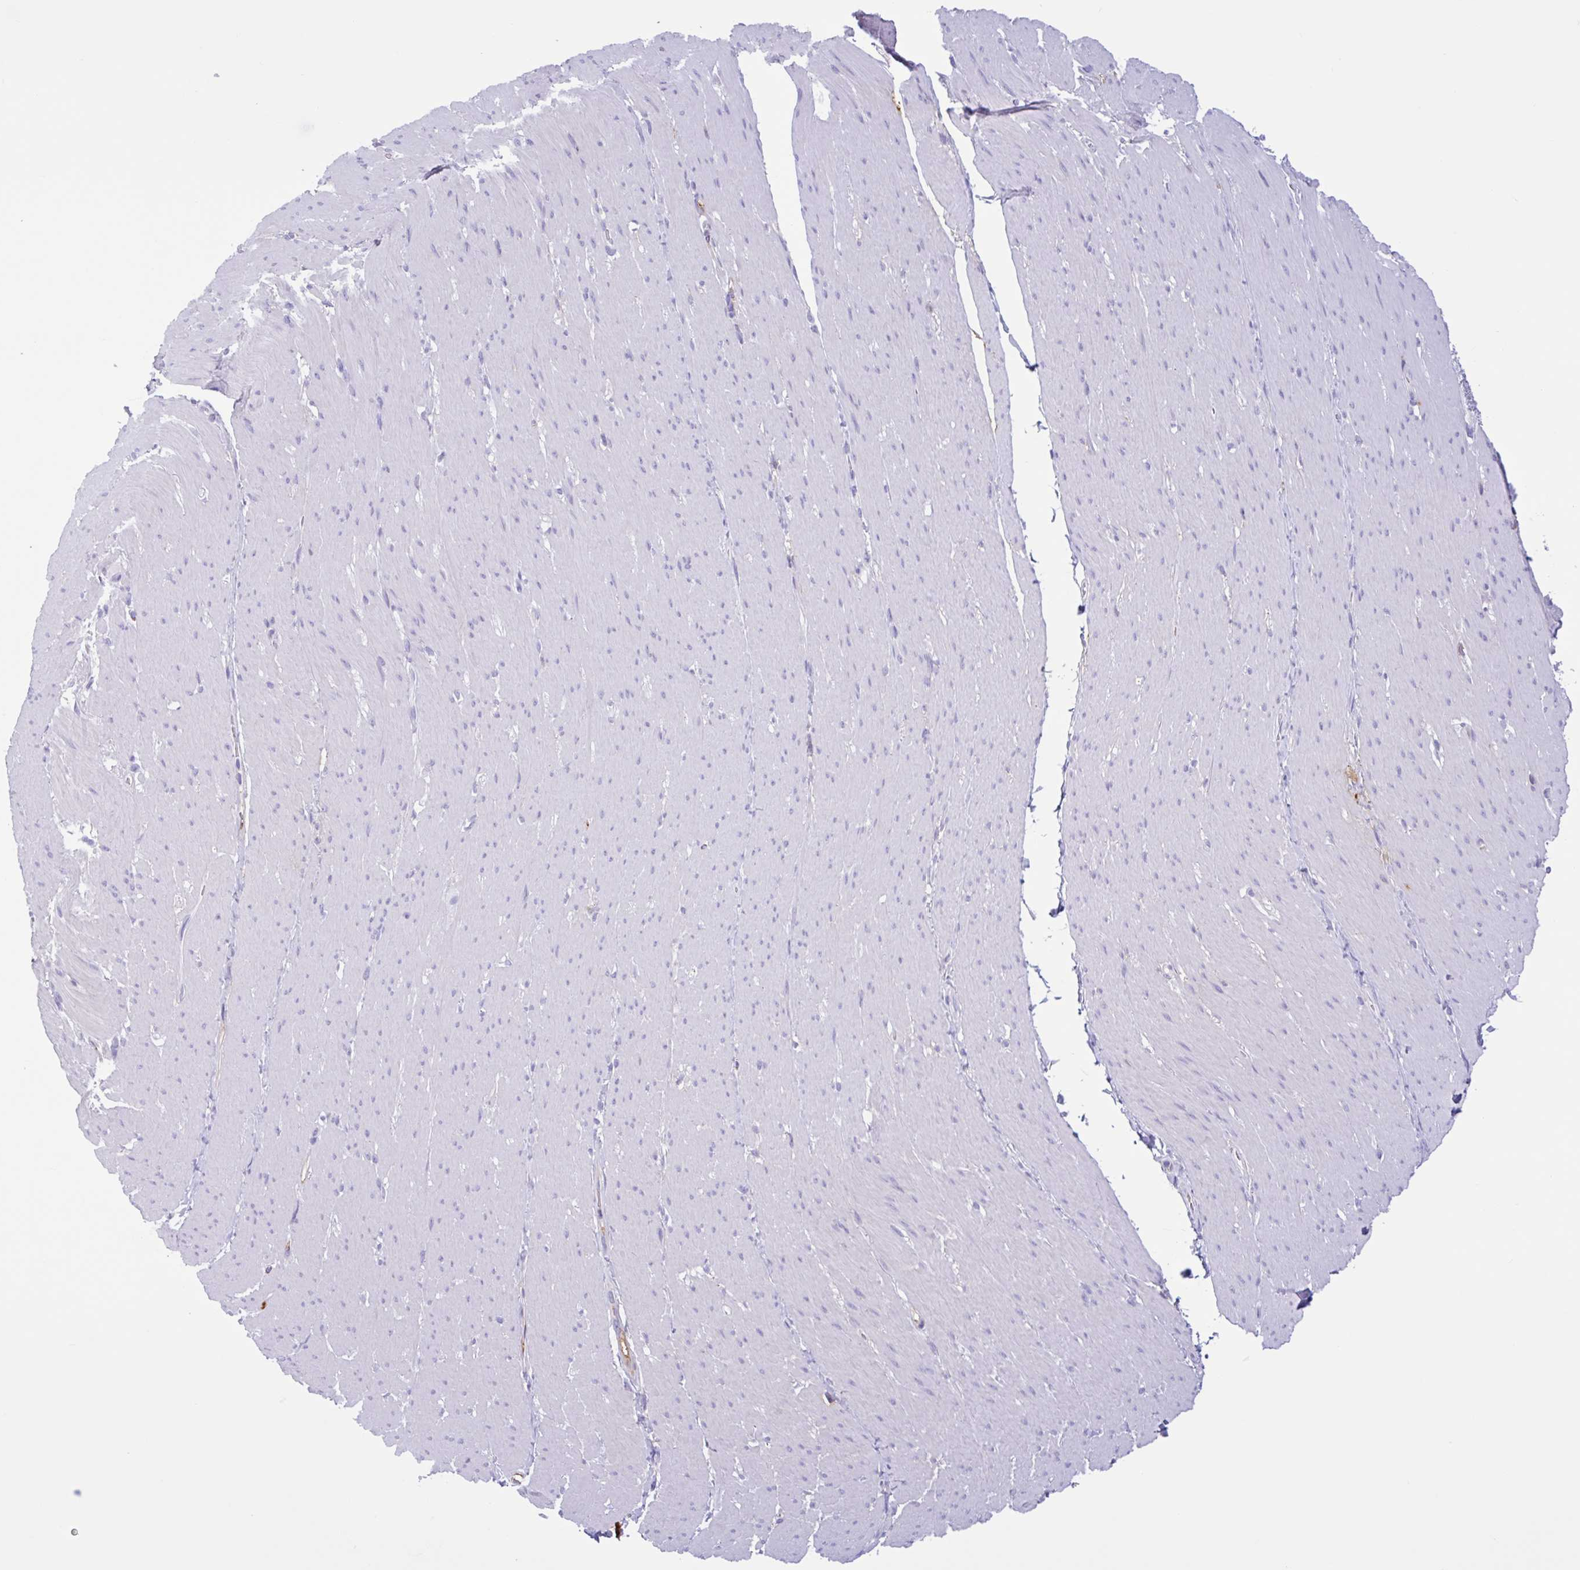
{"staining": {"intensity": "negative", "quantity": "none", "location": "none"}, "tissue": "smooth muscle", "cell_type": "Smooth muscle cells", "image_type": "normal", "snomed": [{"axis": "morphology", "description": "Normal tissue, NOS"}, {"axis": "topography", "description": "Smooth muscle"}, {"axis": "topography", "description": "Rectum"}], "caption": "This is a micrograph of IHC staining of benign smooth muscle, which shows no positivity in smooth muscle cells. (Stains: DAB (3,3'-diaminobenzidine) IHC with hematoxylin counter stain, Microscopy: brightfield microscopy at high magnification).", "gene": "LARGE2", "patient": {"sex": "male", "age": 53}}